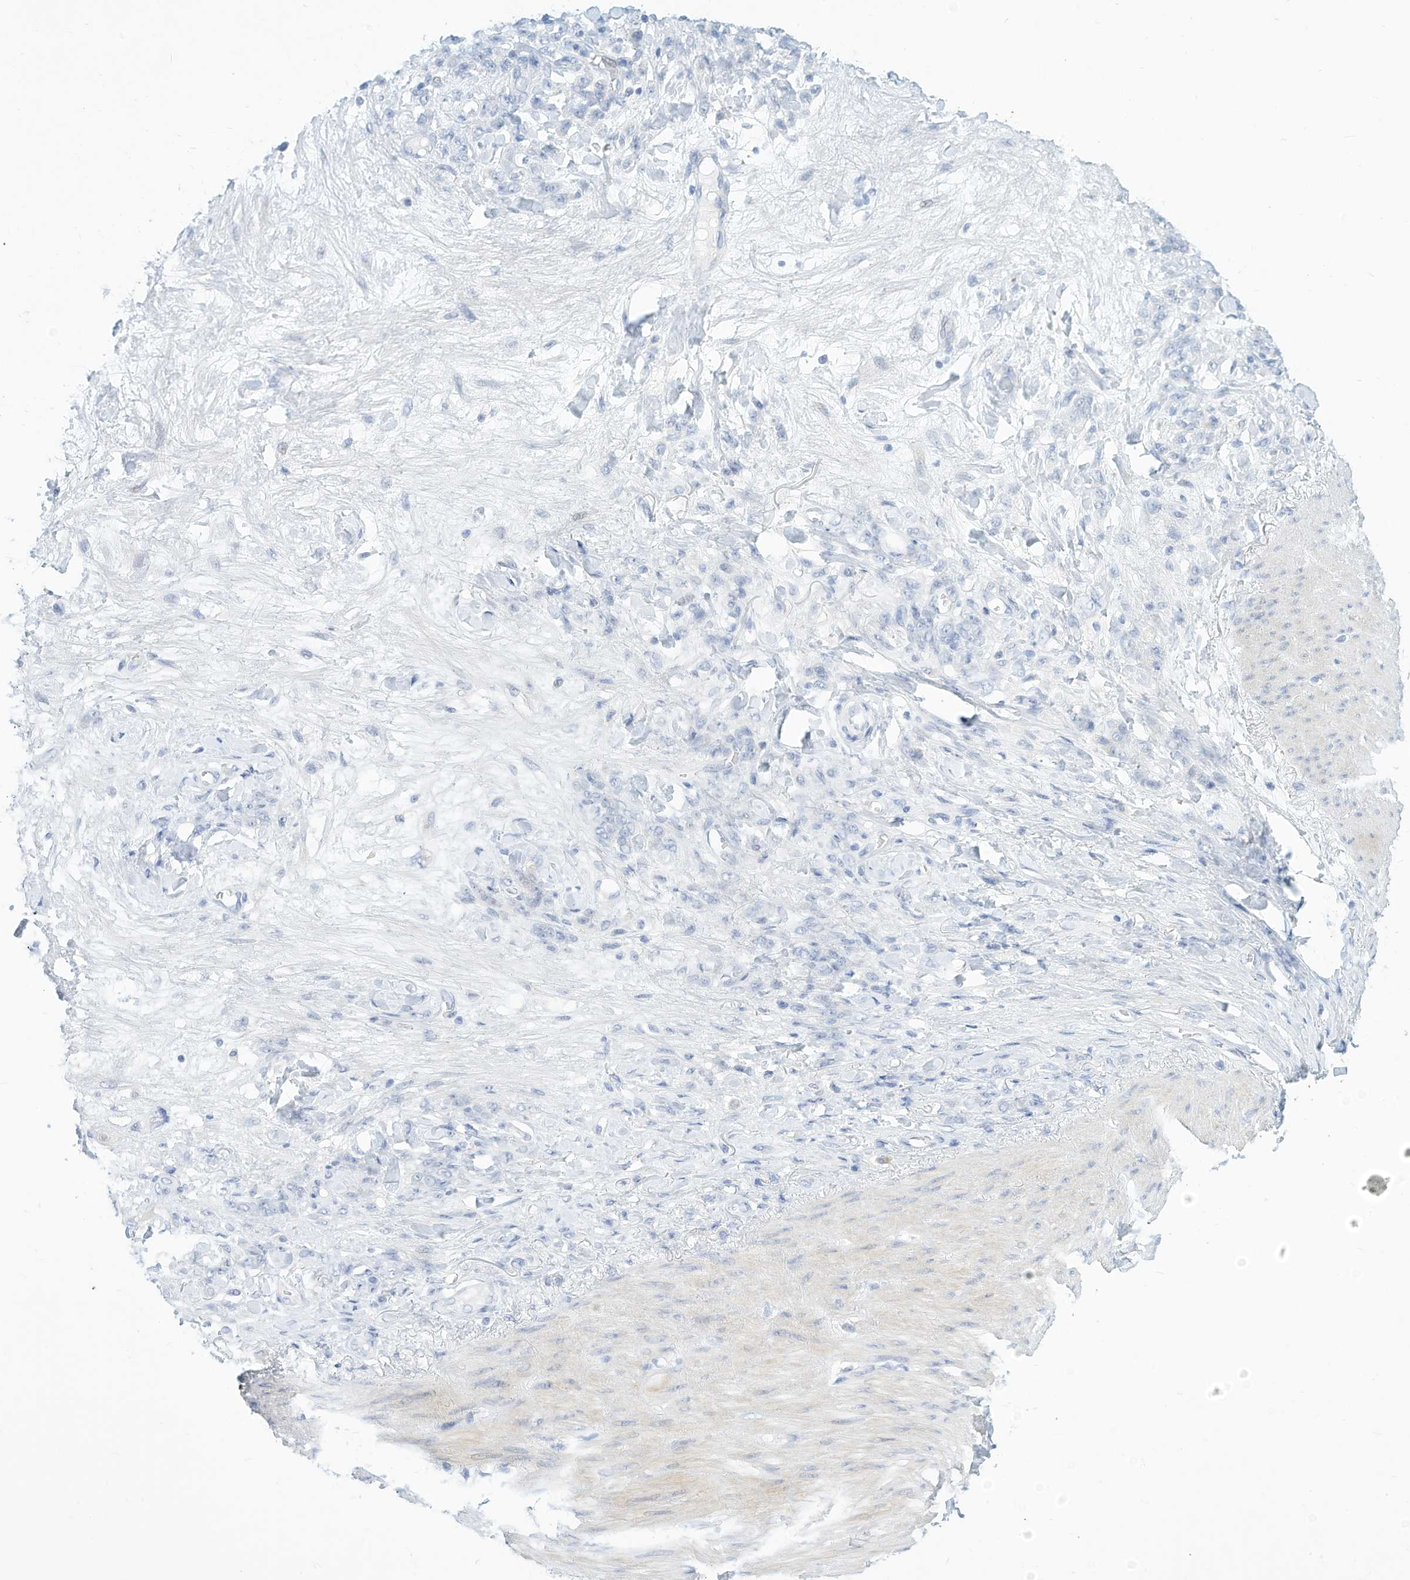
{"staining": {"intensity": "negative", "quantity": "none", "location": "none"}, "tissue": "stomach cancer", "cell_type": "Tumor cells", "image_type": "cancer", "snomed": [{"axis": "morphology", "description": "Normal tissue, NOS"}, {"axis": "morphology", "description": "Adenocarcinoma, NOS"}, {"axis": "topography", "description": "Stomach"}], "caption": "The image reveals no staining of tumor cells in stomach cancer. (Stains: DAB (3,3'-diaminobenzidine) IHC with hematoxylin counter stain, Microscopy: brightfield microscopy at high magnification).", "gene": "SPOCD1", "patient": {"sex": "male", "age": 82}}